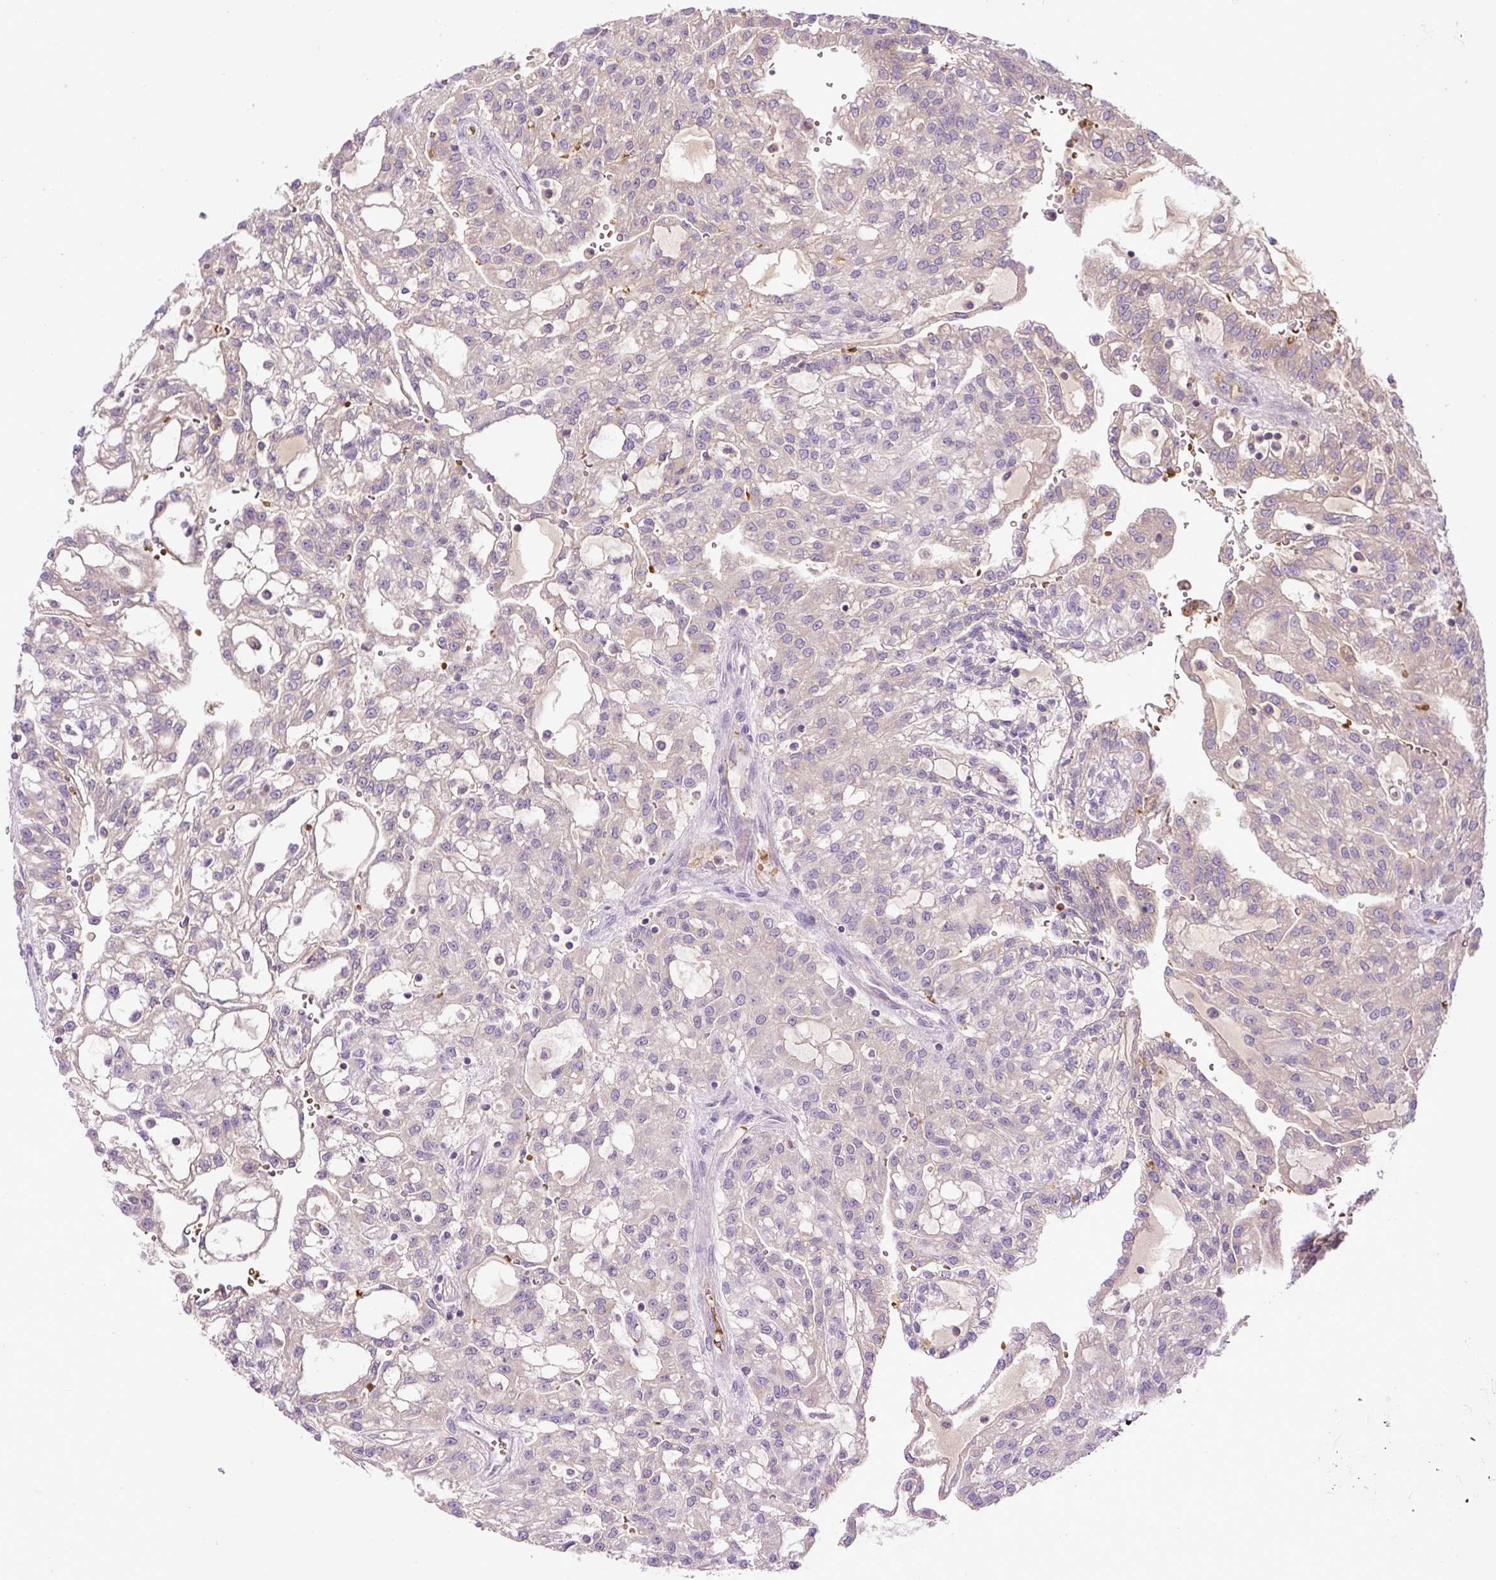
{"staining": {"intensity": "negative", "quantity": "none", "location": "none"}, "tissue": "renal cancer", "cell_type": "Tumor cells", "image_type": "cancer", "snomed": [{"axis": "morphology", "description": "Adenocarcinoma, NOS"}, {"axis": "topography", "description": "Kidney"}], "caption": "There is no significant positivity in tumor cells of adenocarcinoma (renal).", "gene": "CXCL13", "patient": {"sex": "male", "age": 63}}